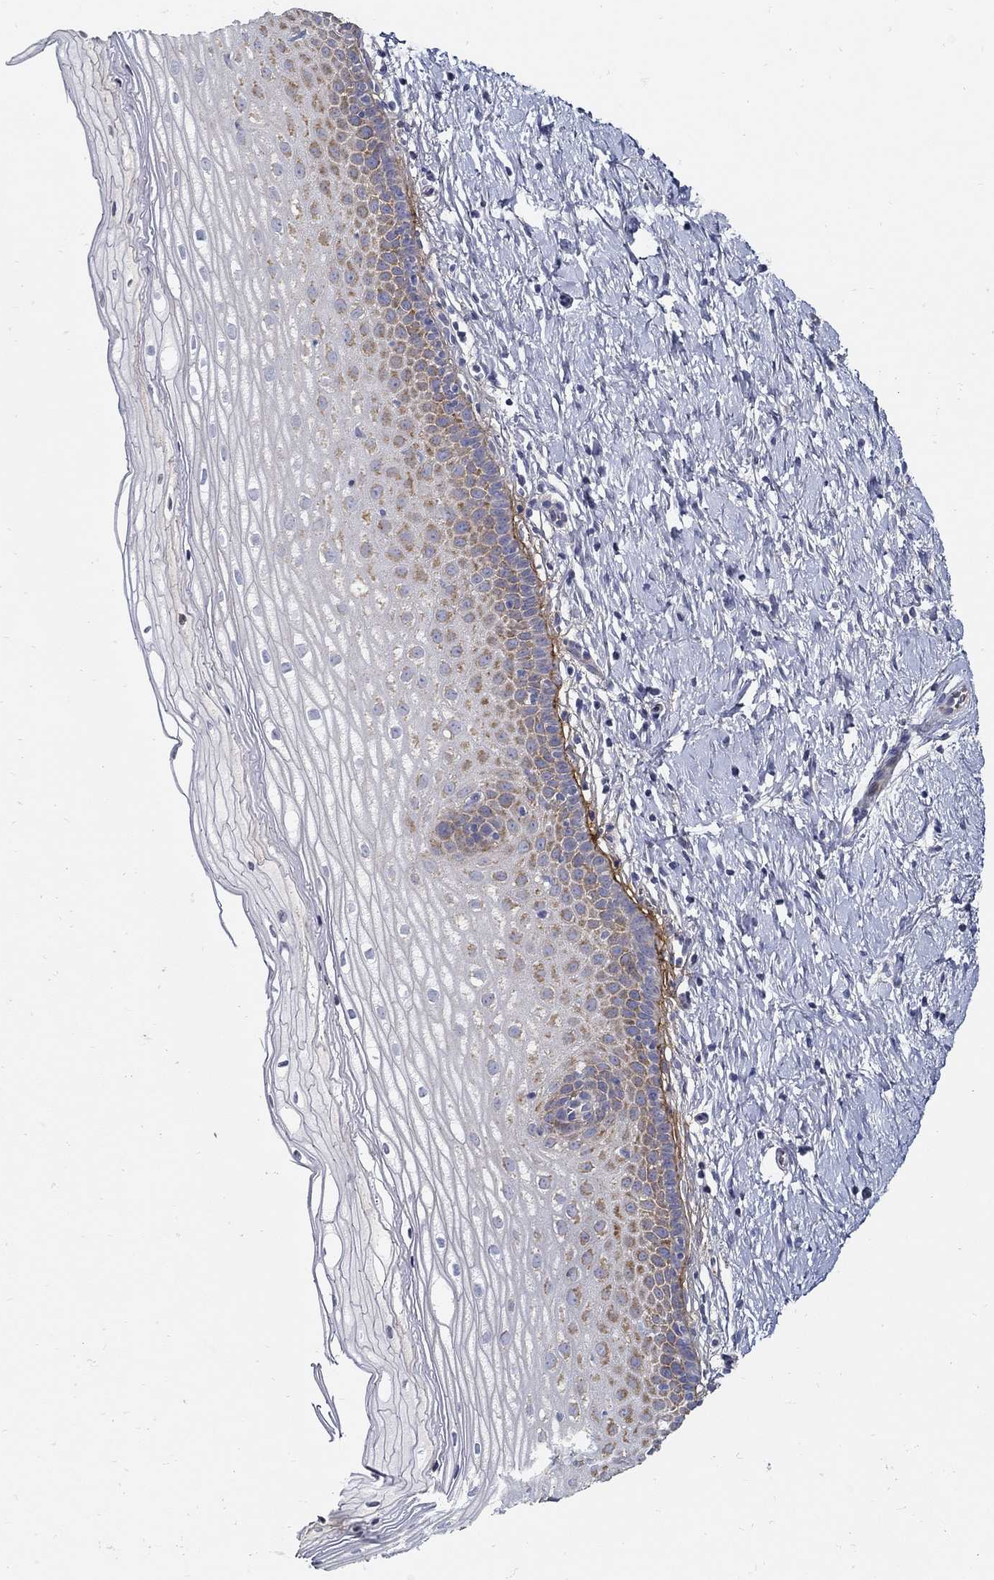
{"staining": {"intensity": "moderate", "quantity": "<25%", "location": "cytoplasmic/membranous"}, "tissue": "cervix", "cell_type": "Squamous epithelial cells", "image_type": "normal", "snomed": [{"axis": "morphology", "description": "Normal tissue, NOS"}, {"axis": "topography", "description": "Cervix"}], "caption": "DAB immunohistochemical staining of normal cervix reveals moderate cytoplasmic/membranous protein positivity in approximately <25% of squamous epithelial cells.", "gene": "TGFBI", "patient": {"sex": "female", "age": 37}}